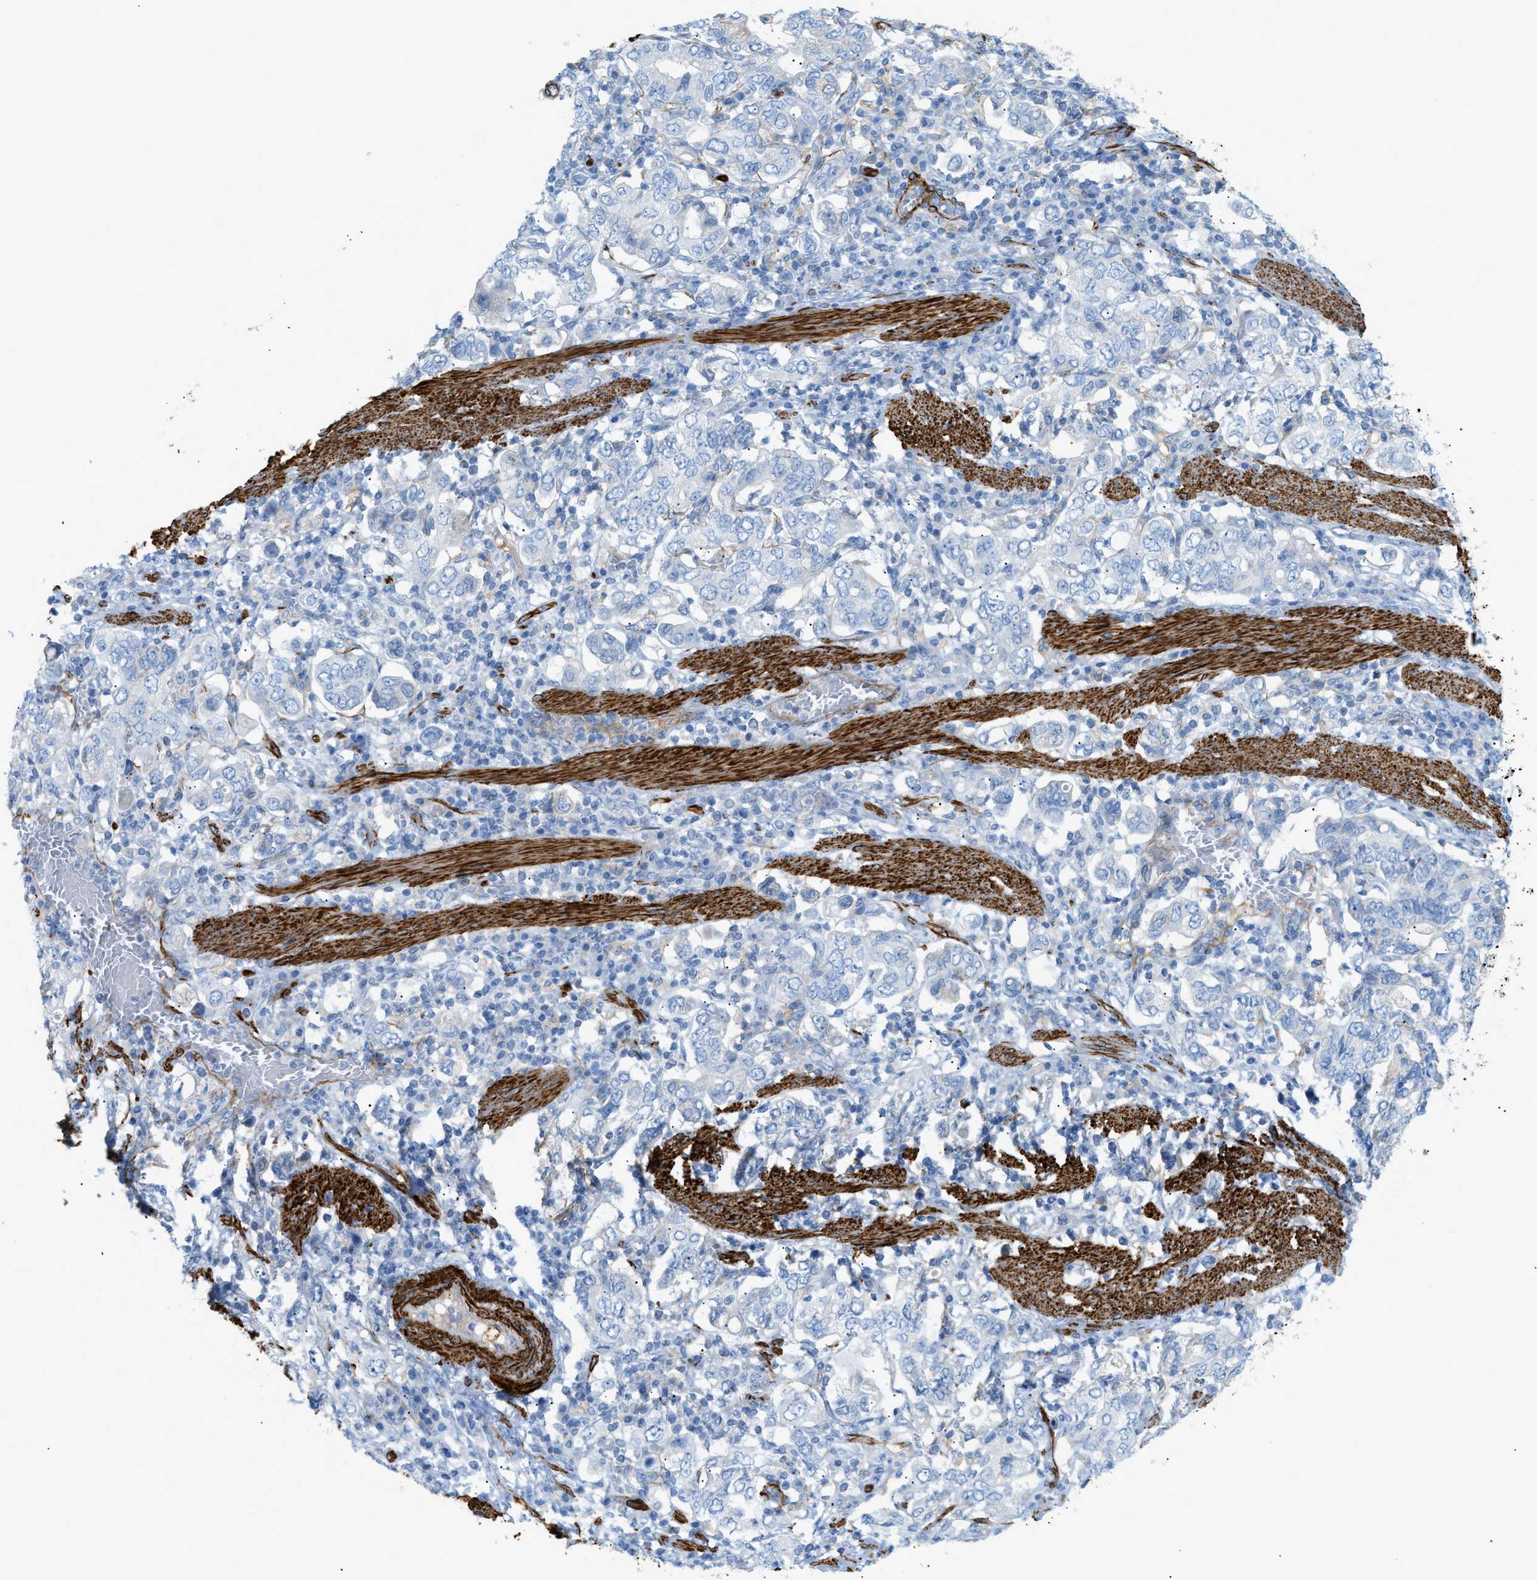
{"staining": {"intensity": "negative", "quantity": "none", "location": "none"}, "tissue": "stomach cancer", "cell_type": "Tumor cells", "image_type": "cancer", "snomed": [{"axis": "morphology", "description": "Adenocarcinoma, NOS"}, {"axis": "topography", "description": "Stomach, upper"}], "caption": "DAB immunohistochemical staining of human adenocarcinoma (stomach) reveals no significant staining in tumor cells. (Stains: DAB IHC with hematoxylin counter stain, Microscopy: brightfield microscopy at high magnification).", "gene": "MYH11", "patient": {"sex": "male", "age": 62}}